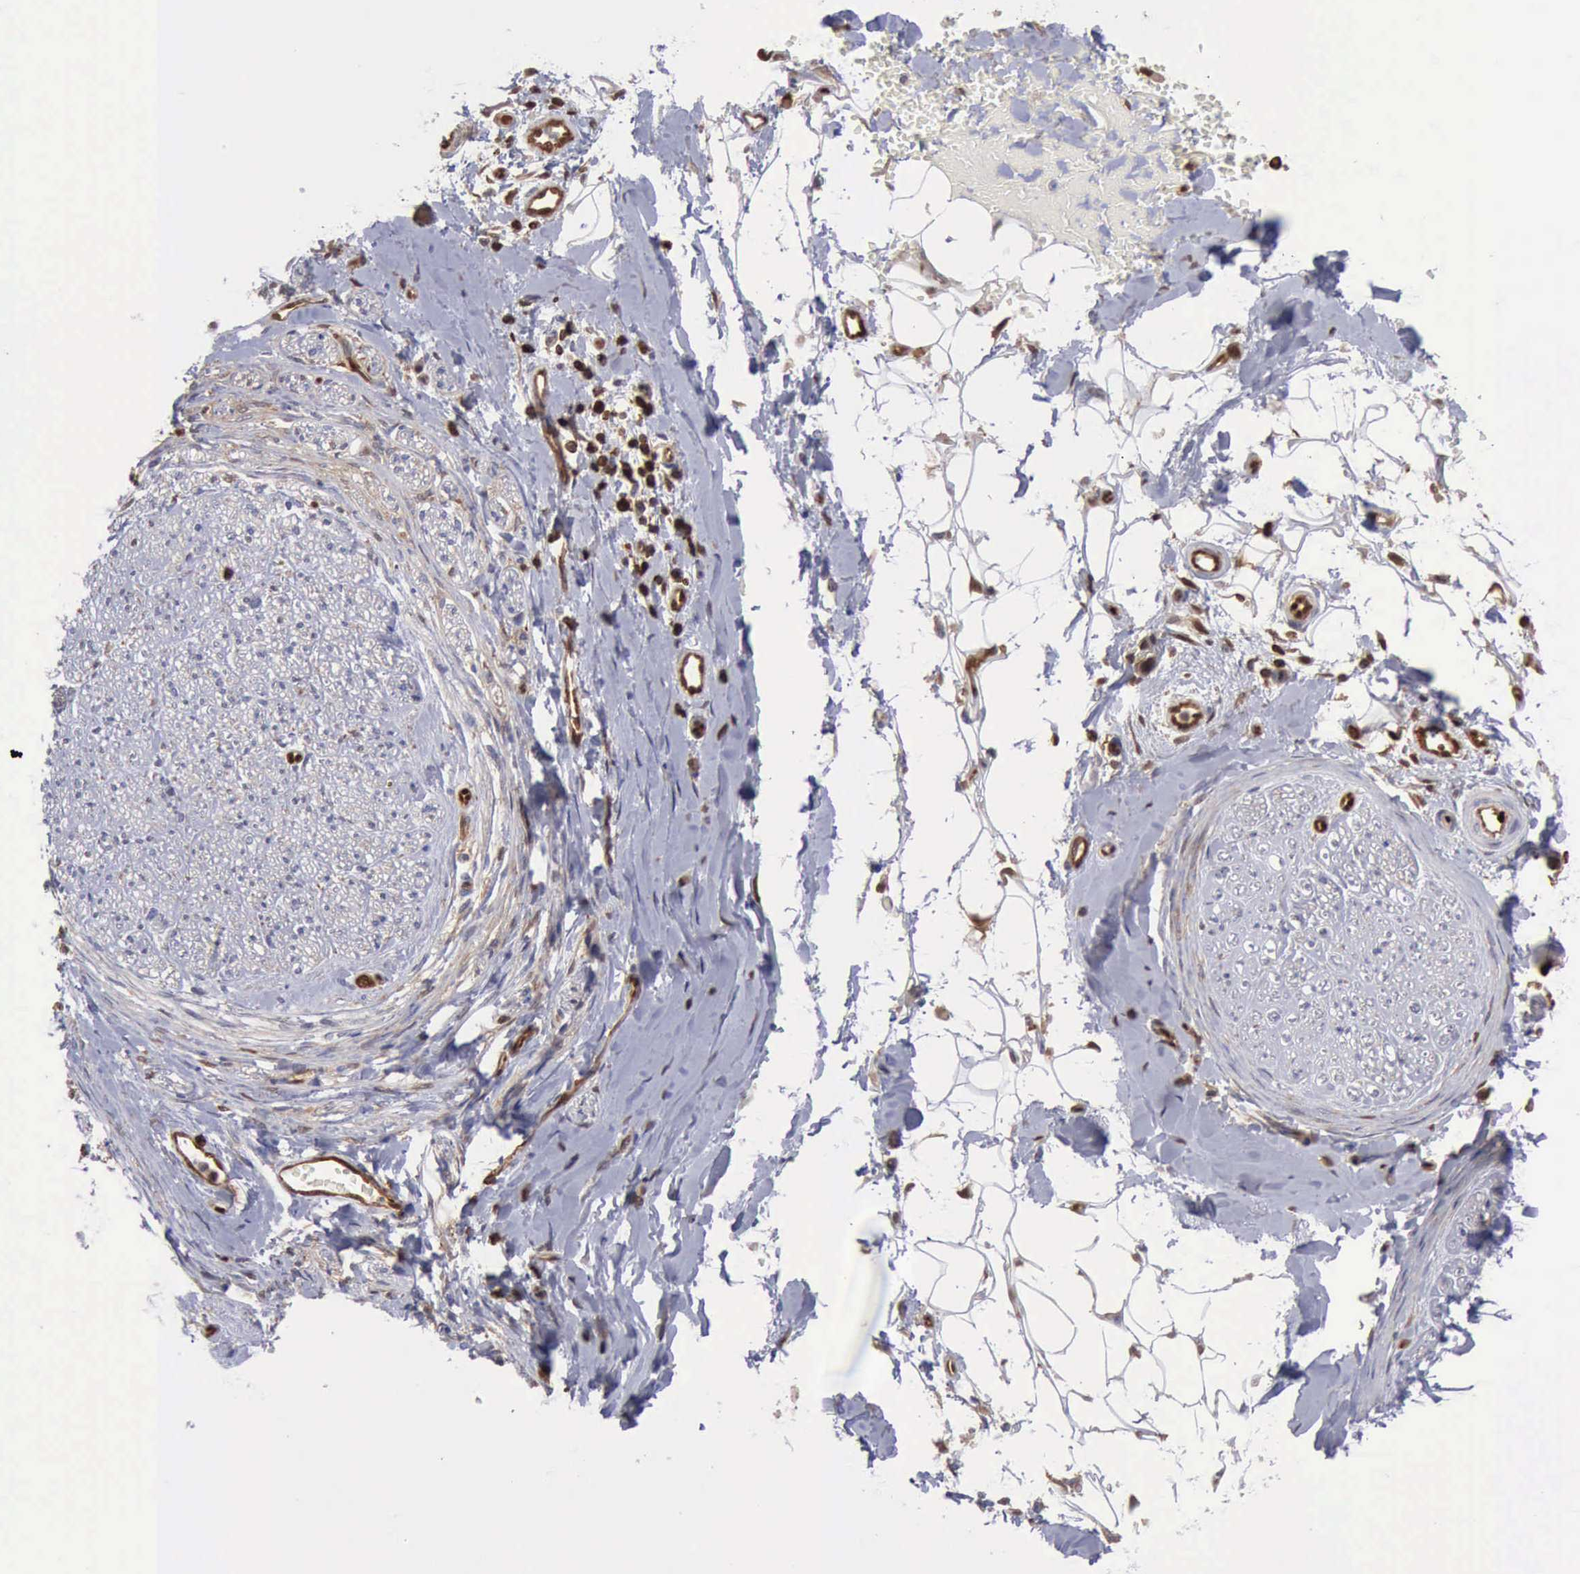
{"staining": {"intensity": "weak", "quantity": "<25%", "location": "cytoplasmic/membranous"}, "tissue": "adipose tissue", "cell_type": "Adipocytes", "image_type": "normal", "snomed": [{"axis": "morphology", "description": "Adenocarcinoma, NOS"}, {"axis": "topography", "description": "Colon"}], "caption": "DAB immunohistochemical staining of benign adipose tissue demonstrates no significant expression in adipocytes.", "gene": "PDCD4", "patient": {"sex": "female", "age": 85}}